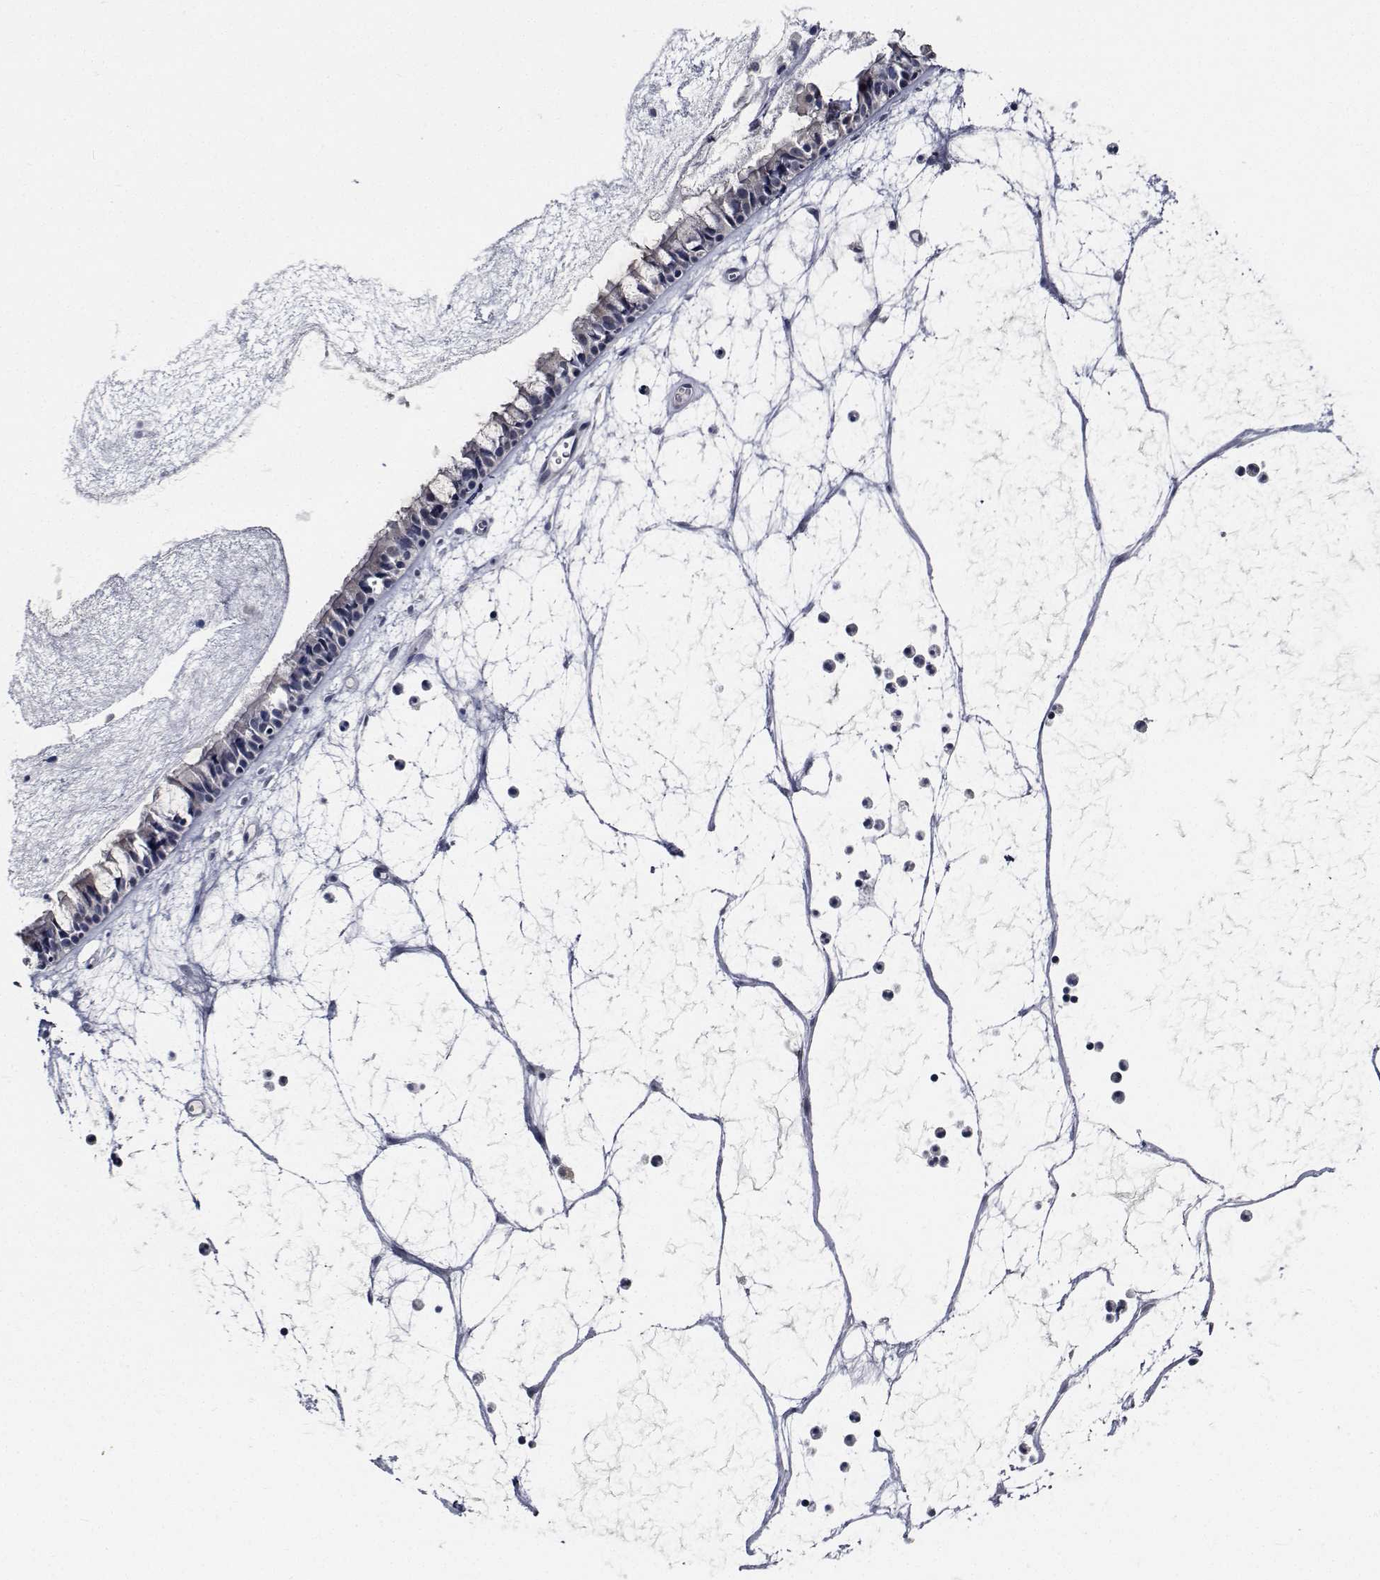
{"staining": {"intensity": "weak", "quantity": "25%-75%", "location": "nuclear"}, "tissue": "nasopharynx", "cell_type": "Respiratory epithelial cells", "image_type": "normal", "snomed": [{"axis": "morphology", "description": "Normal tissue, NOS"}, {"axis": "topography", "description": "Nasopharynx"}], "caption": "DAB immunohistochemical staining of benign human nasopharynx shows weak nuclear protein positivity in approximately 25%-75% of respiratory epithelial cells.", "gene": "NVL", "patient": {"sex": "male", "age": 31}}